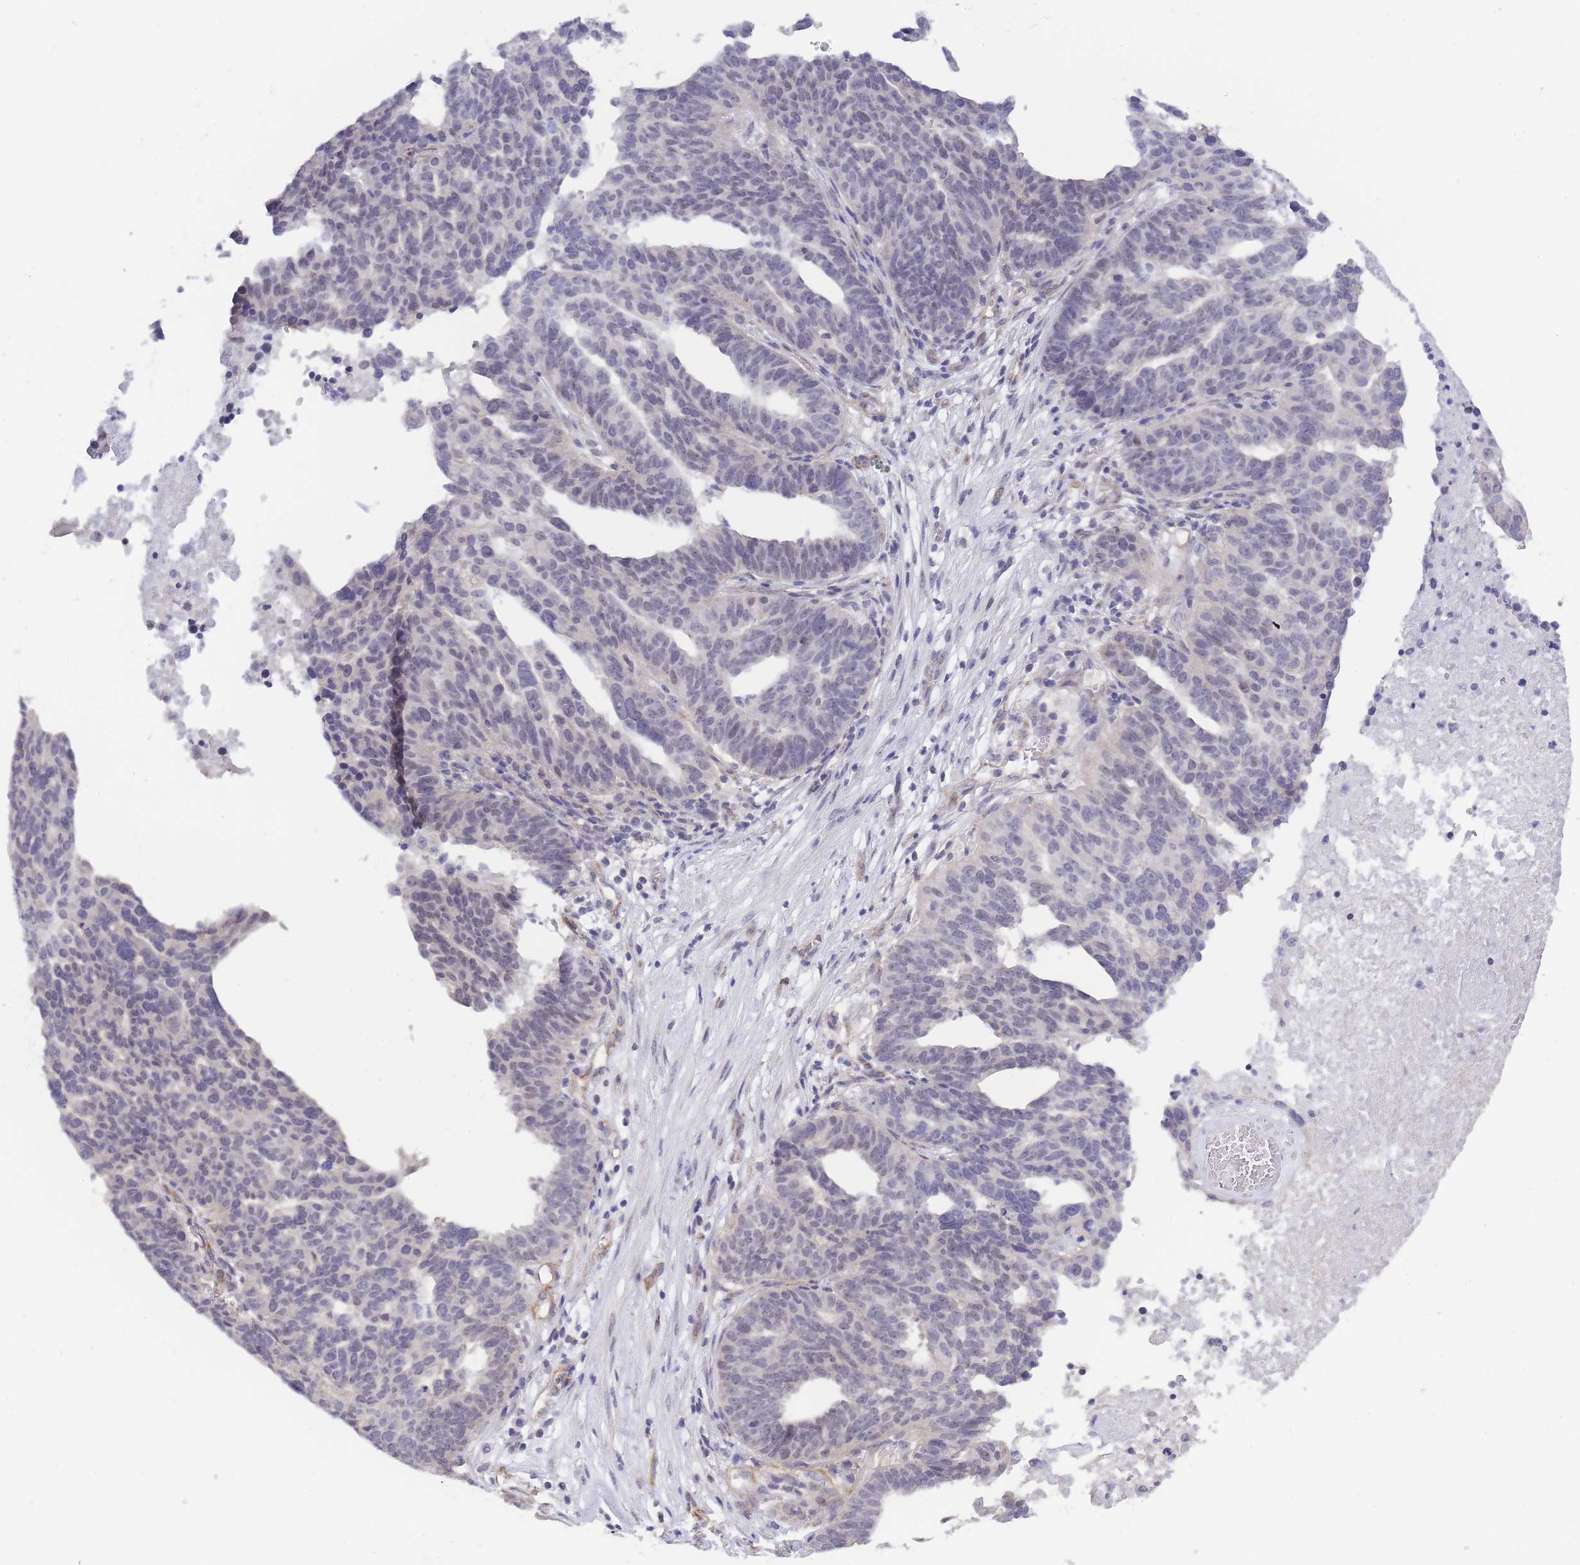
{"staining": {"intensity": "negative", "quantity": "none", "location": "none"}, "tissue": "ovarian cancer", "cell_type": "Tumor cells", "image_type": "cancer", "snomed": [{"axis": "morphology", "description": "Cystadenocarcinoma, serous, NOS"}, {"axis": "topography", "description": "Ovary"}], "caption": "Protein analysis of ovarian serous cystadenocarcinoma shows no significant expression in tumor cells. The staining was performed using DAB (3,3'-diaminobenzidine) to visualize the protein expression in brown, while the nuclei were stained in blue with hematoxylin (Magnification: 20x).", "gene": "C19orf25", "patient": {"sex": "female", "age": 59}}